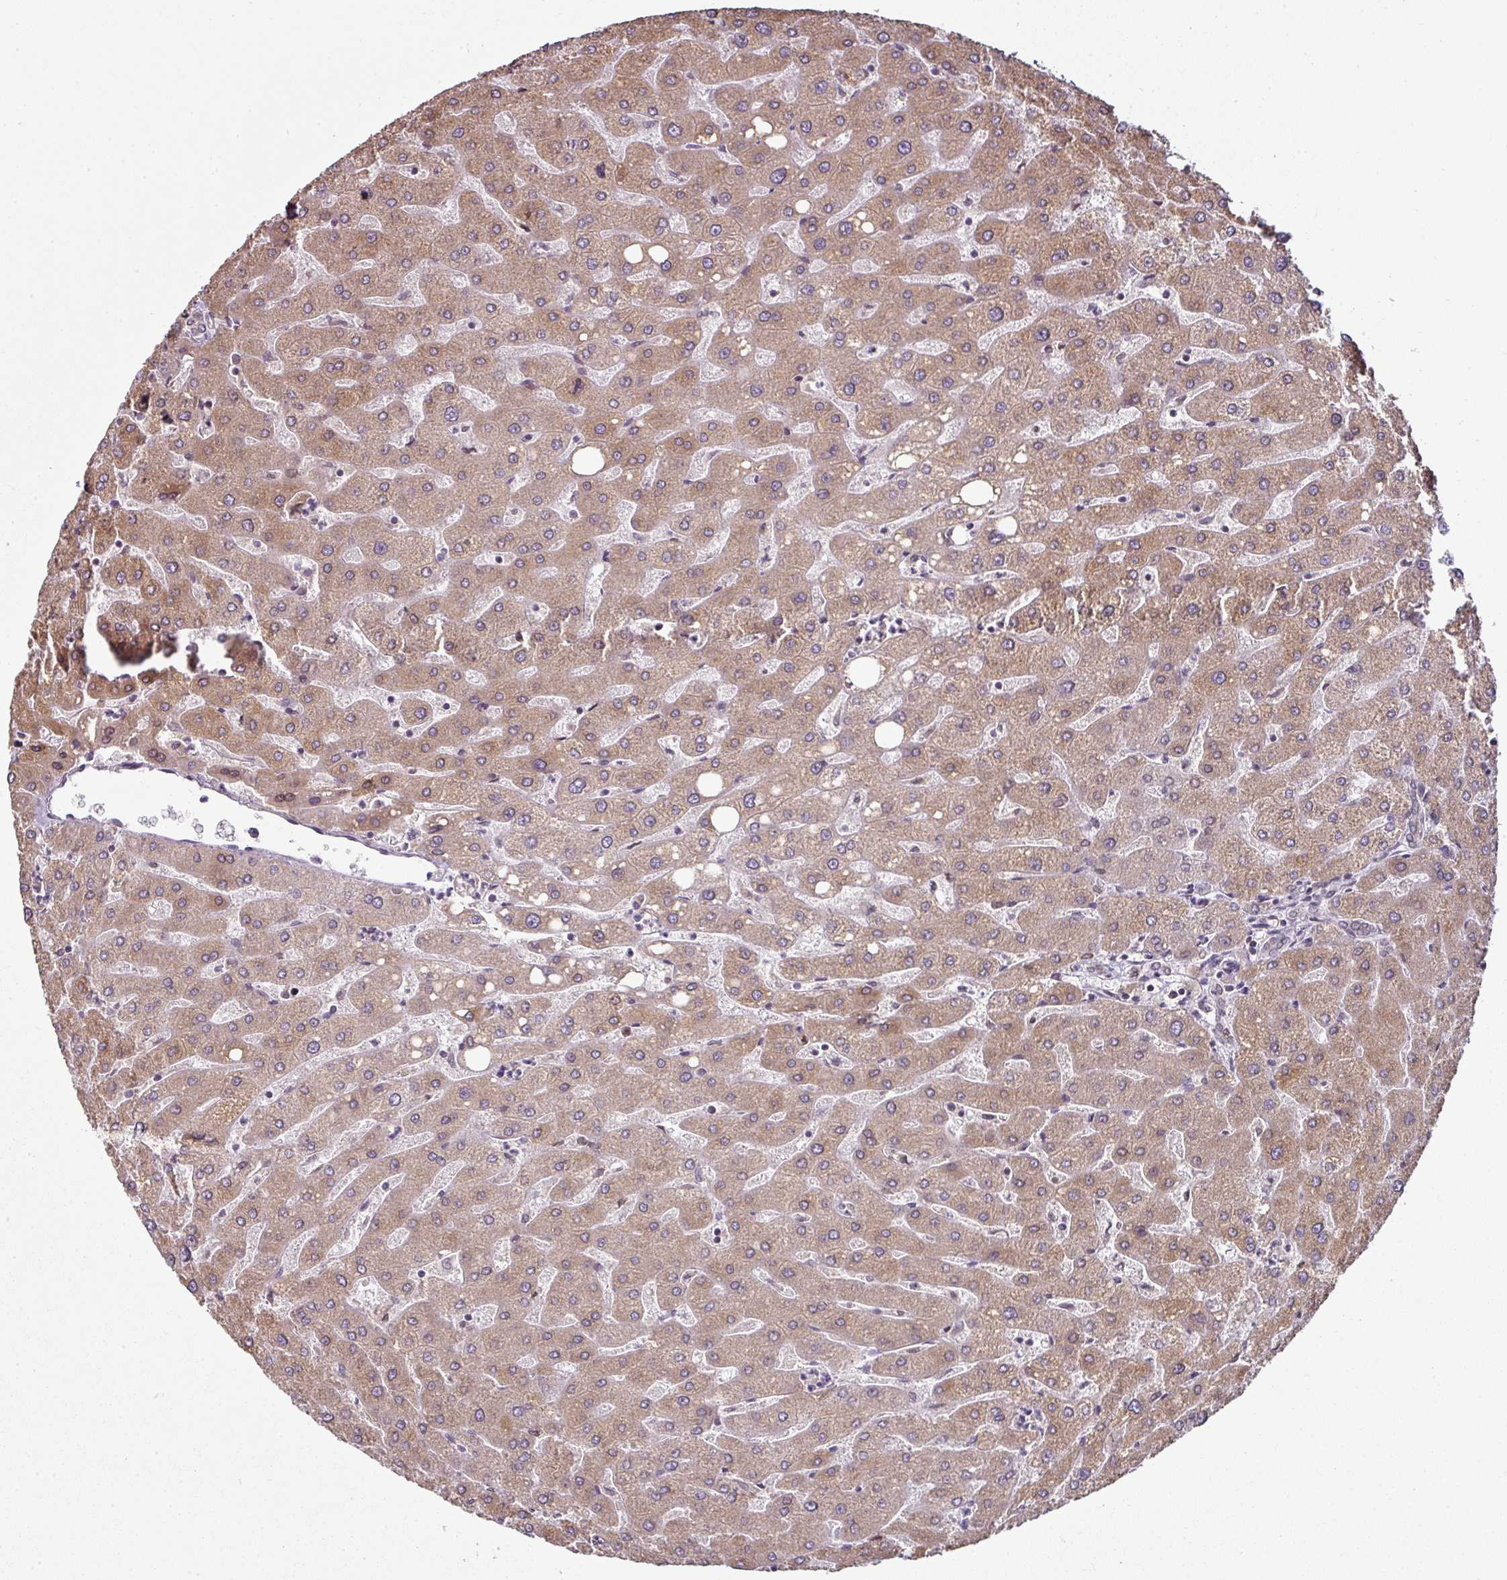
{"staining": {"intensity": "weak", "quantity": "<25%", "location": "cytoplasmic/membranous,nuclear"}, "tissue": "liver", "cell_type": "Cholangiocytes", "image_type": "normal", "snomed": [{"axis": "morphology", "description": "Normal tissue, NOS"}, {"axis": "topography", "description": "Liver"}], "caption": "An image of liver stained for a protein demonstrates no brown staining in cholangiocytes. Nuclei are stained in blue.", "gene": "RANGAP1", "patient": {"sex": "male", "age": 67}}